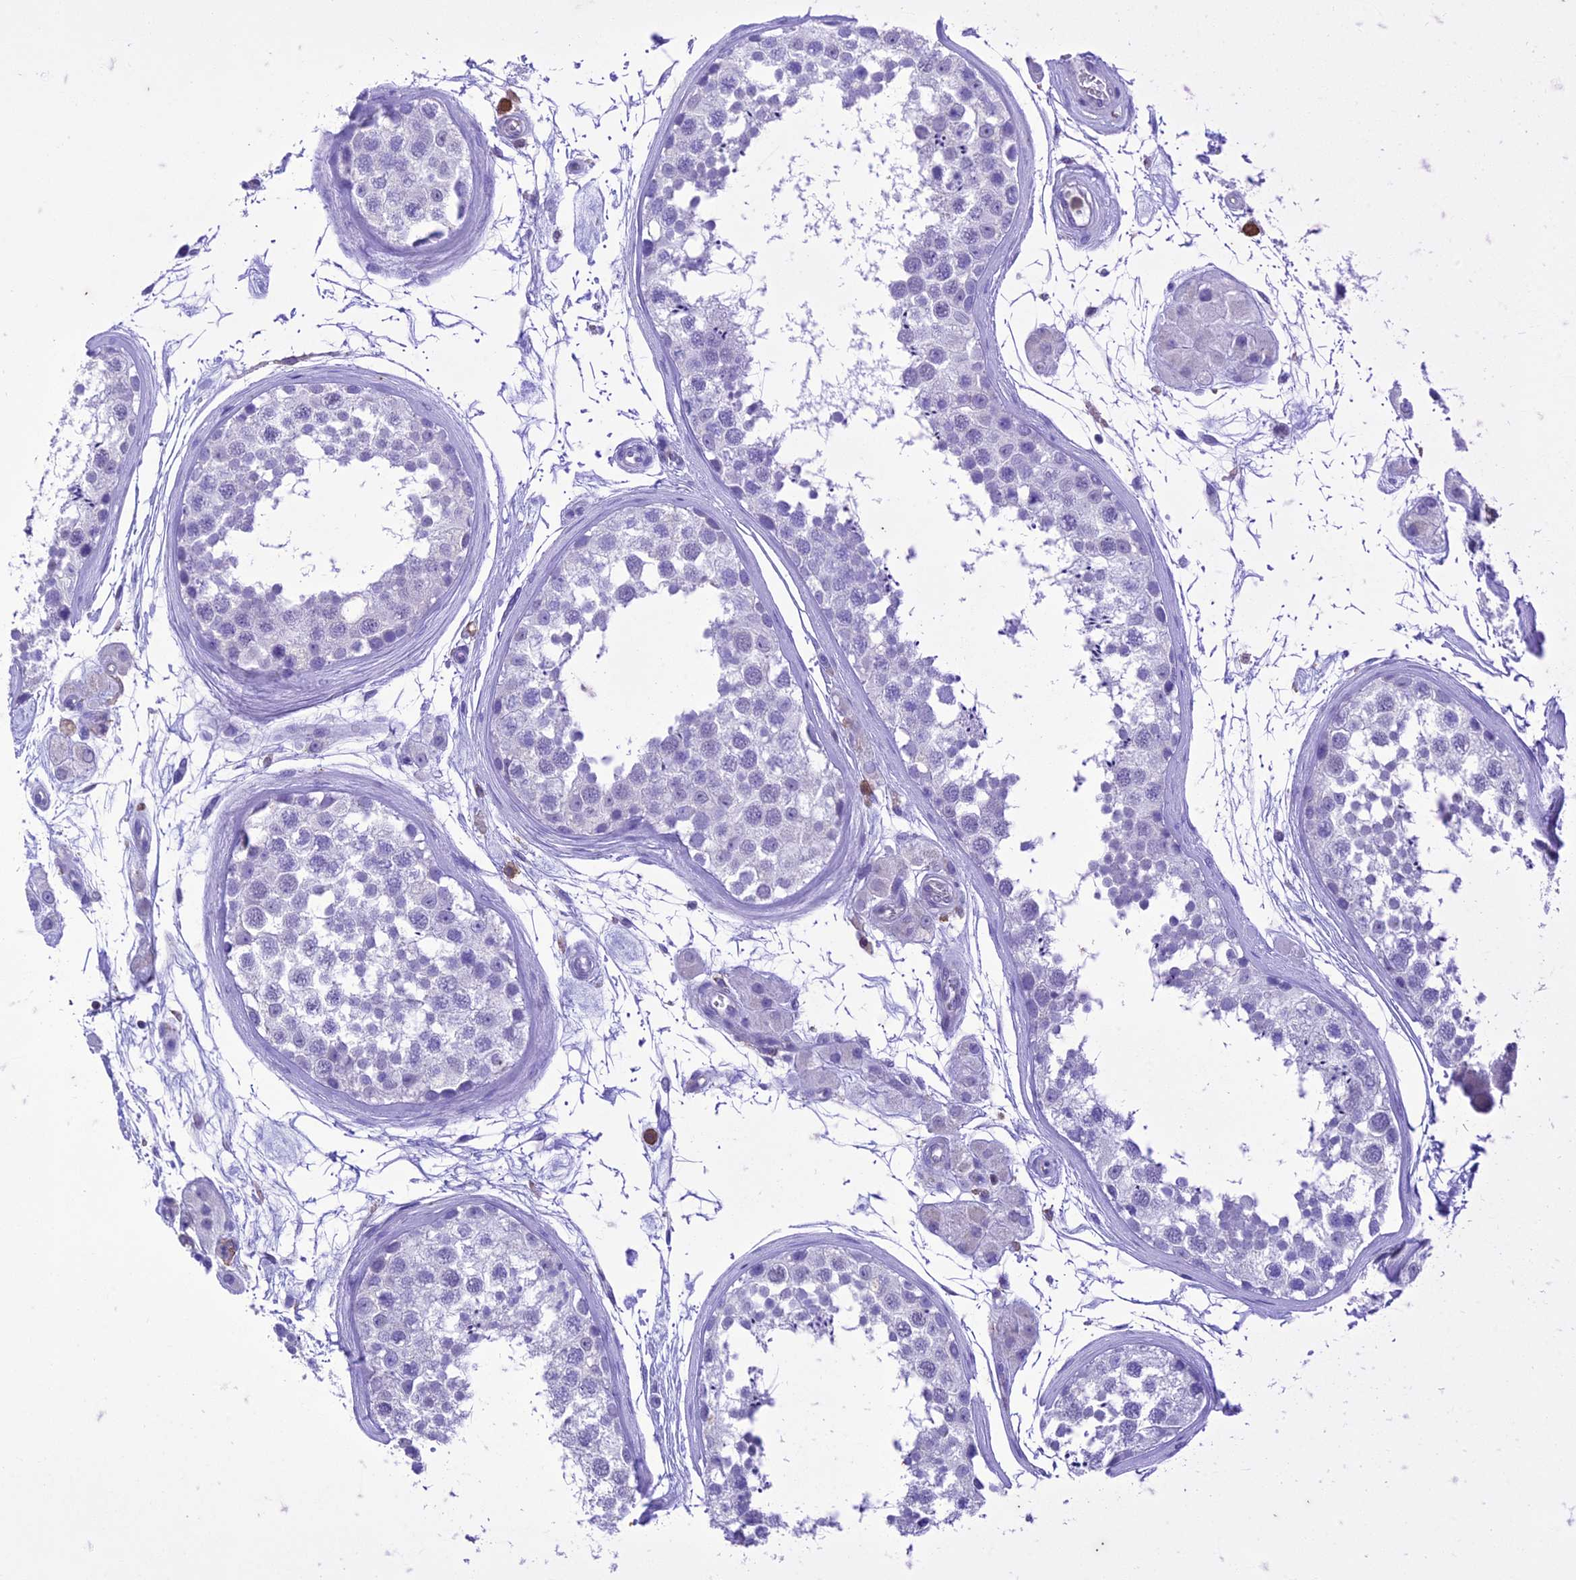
{"staining": {"intensity": "negative", "quantity": "none", "location": "none"}, "tissue": "testis", "cell_type": "Cells in seminiferous ducts", "image_type": "normal", "snomed": [{"axis": "morphology", "description": "Normal tissue, NOS"}, {"axis": "topography", "description": "Testis"}], "caption": "DAB (3,3'-diaminobenzidine) immunohistochemical staining of unremarkable human testis reveals no significant expression in cells in seminiferous ducts.", "gene": "FGF7", "patient": {"sex": "male", "age": 56}}